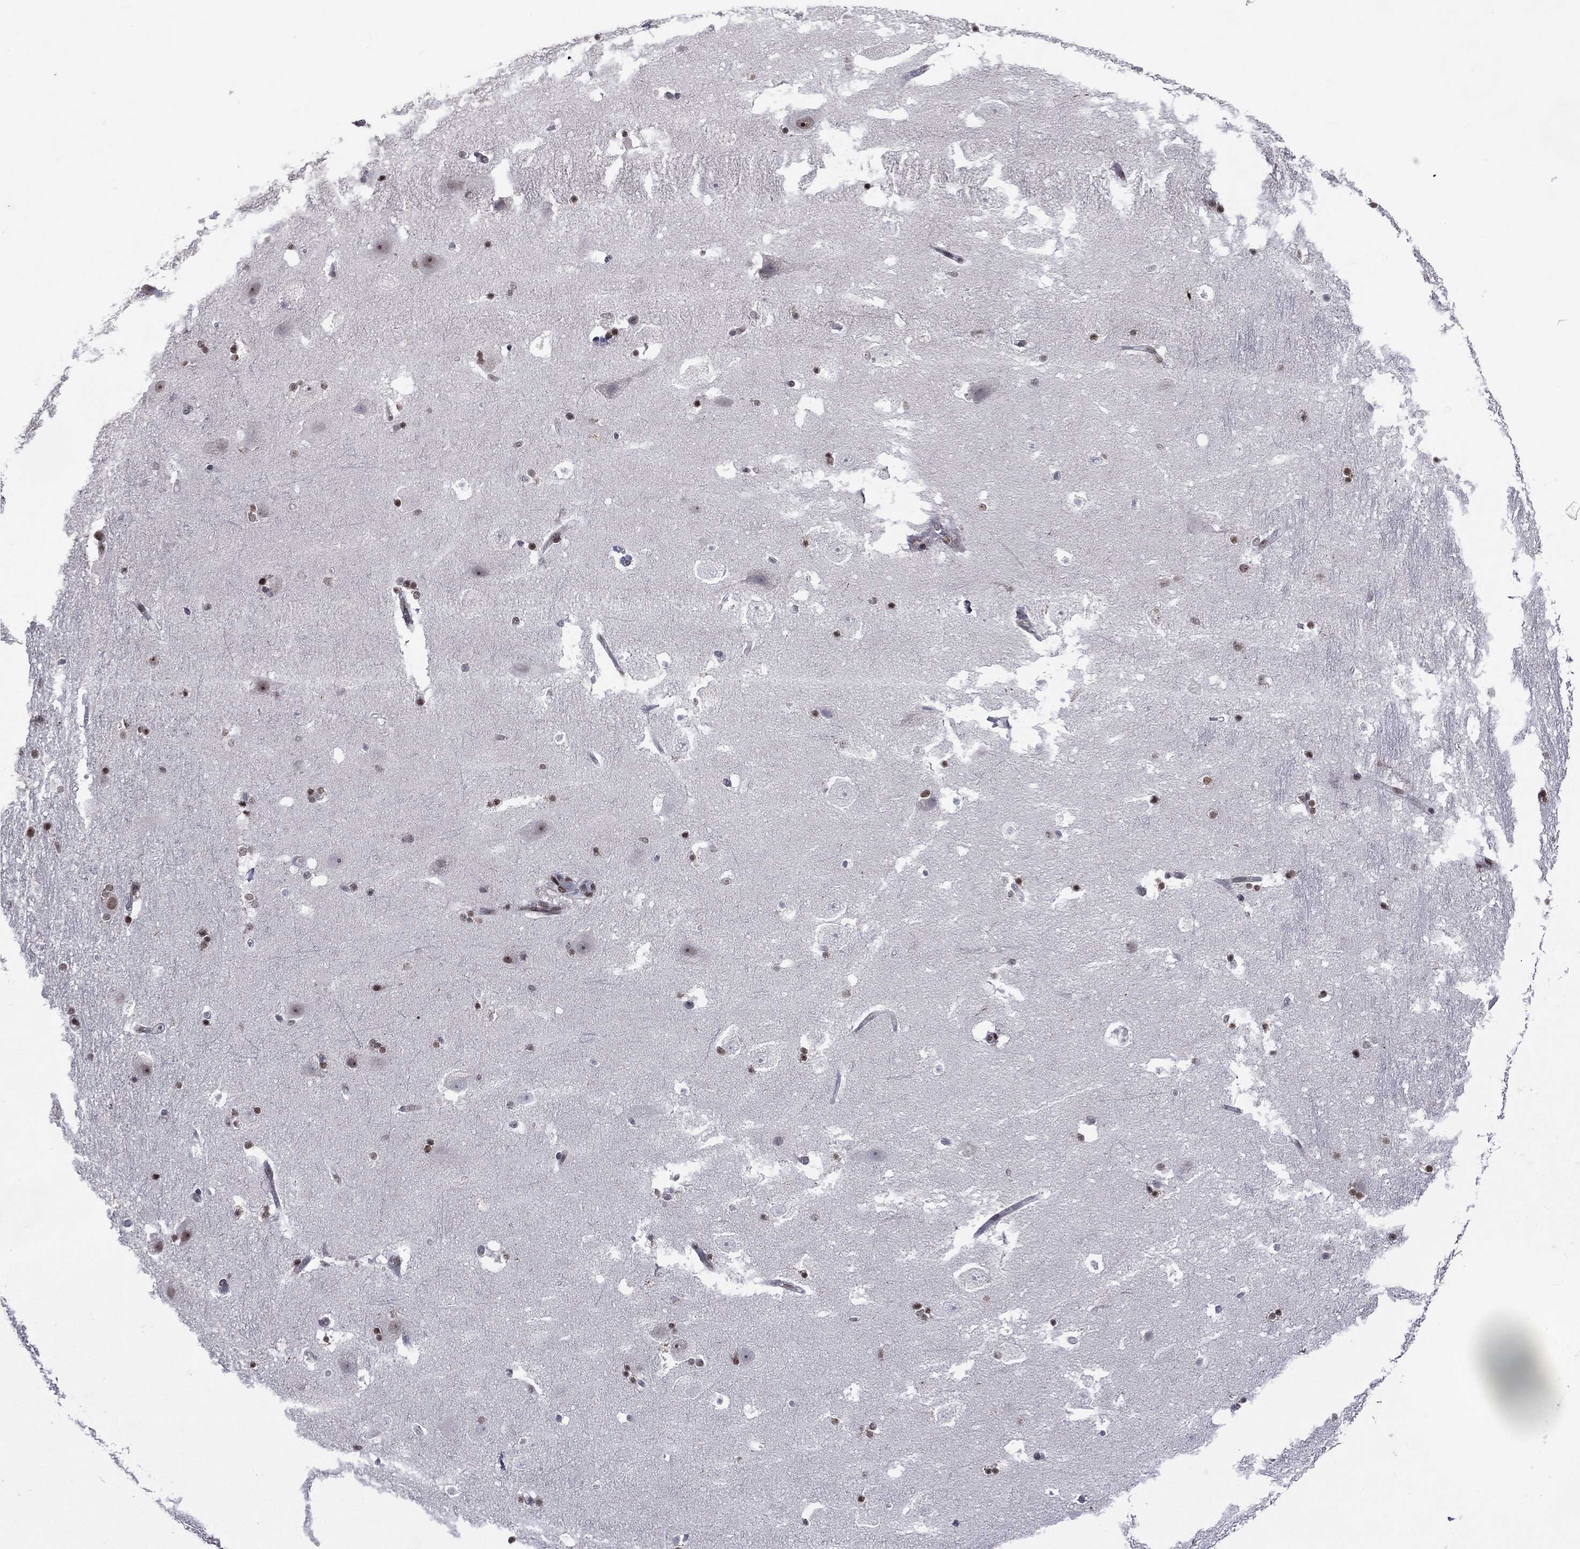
{"staining": {"intensity": "strong", "quantity": "25%-75%", "location": "nuclear"}, "tissue": "hippocampus", "cell_type": "Glial cells", "image_type": "normal", "snomed": [{"axis": "morphology", "description": "Normal tissue, NOS"}, {"axis": "topography", "description": "Hippocampus"}], "caption": "Strong nuclear expression for a protein is present in about 25%-75% of glial cells of unremarkable hippocampus using immunohistochemistry (IHC).", "gene": "MDC1", "patient": {"sex": "male", "age": 51}}